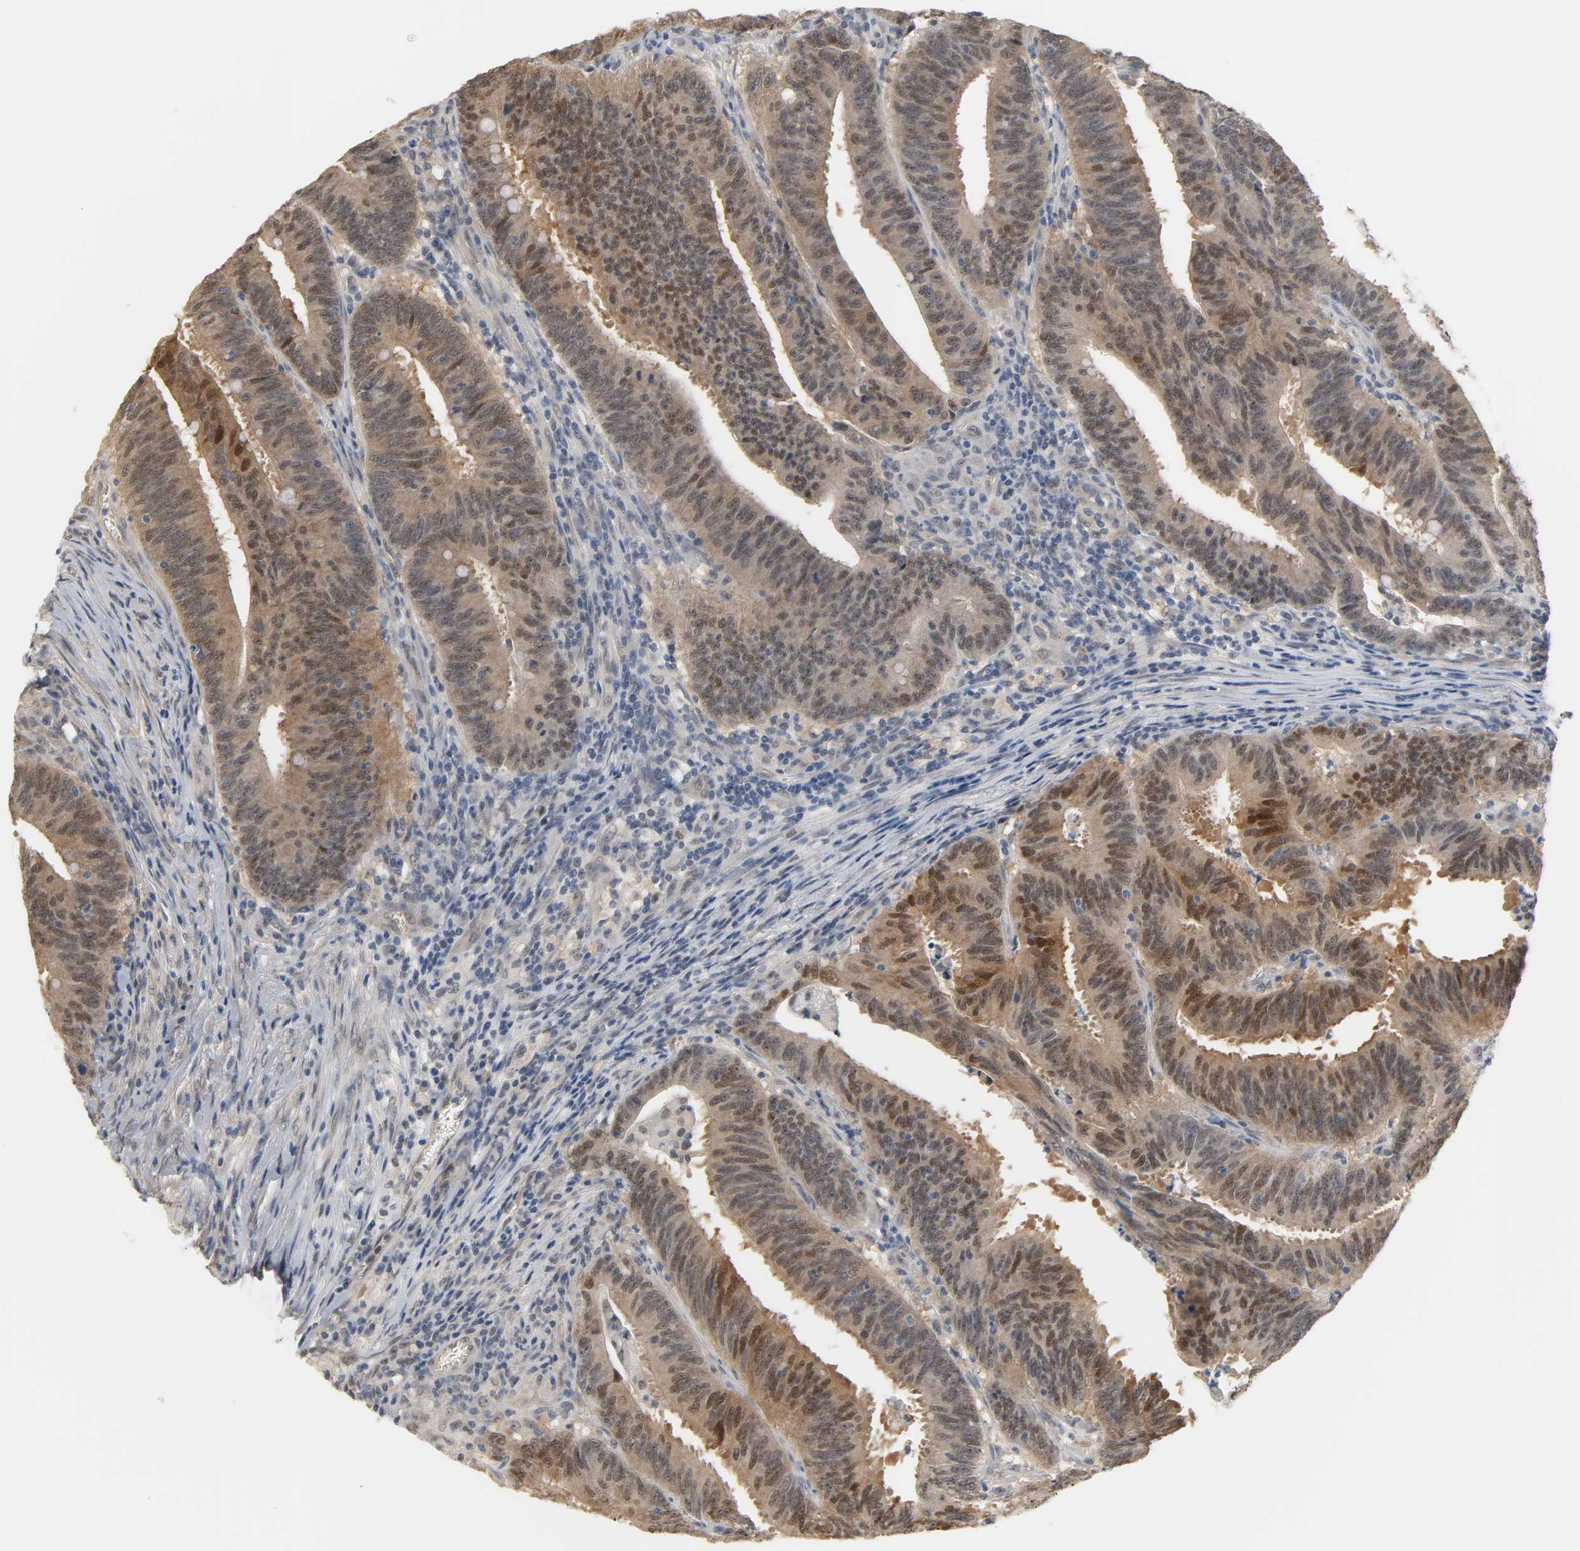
{"staining": {"intensity": "strong", "quantity": "25%-75%", "location": "cytoplasmic/membranous"}, "tissue": "colorectal cancer", "cell_type": "Tumor cells", "image_type": "cancer", "snomed": [{"axis": "morphology", "description": "Adenocarcinoma, NOS"}, {"axis": "topography", "description": "Colon"}], "caption": "A high amount of strong cytoplasmic/membranous staining is seen in about 25%-75% of tumor cells in colorectal cancer tissue.", "gene": "ACSS2", "patient": {"sex": "male", "age": 45}}